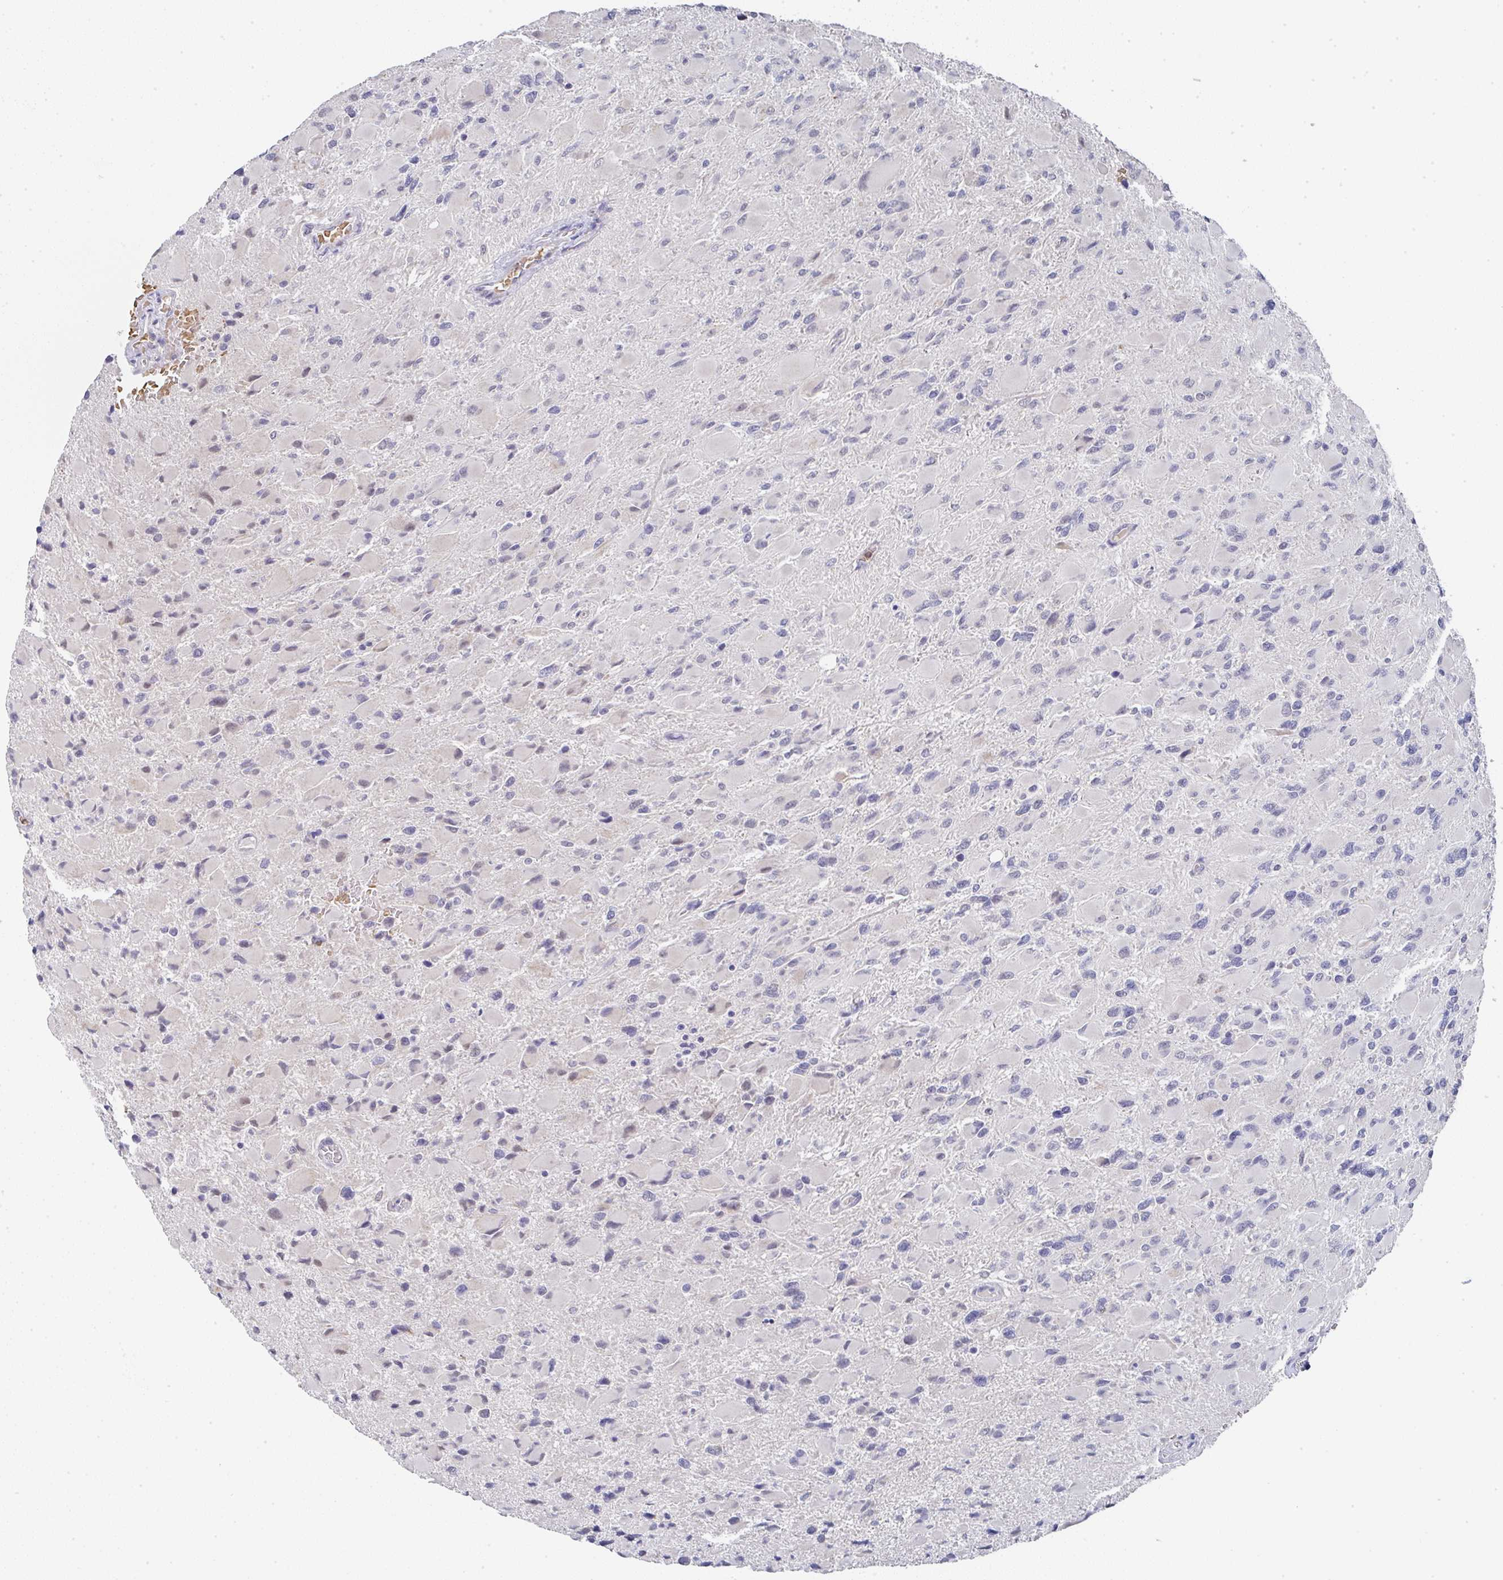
{"staining": {"intensity": "negative", "quantity": "none", "location": "none"}, "tissue": "glioma", "cell_type": "Tumor cells", "image_type": "cancer", "snomed": [{"axis": "morphology", "description": "Glioma, malignant, High grade"}, {"axis": "topography", "description": "Cerebral cortex"}], "caption": "Photomicrograph shows no protein staining in tumor cells of malignant high-grade glioma tissue. (DAB IHC visualized using brightfield microscopy, high magnification).", "gene": "NCF1", "patient": {"sex": "female", "age": 36}}